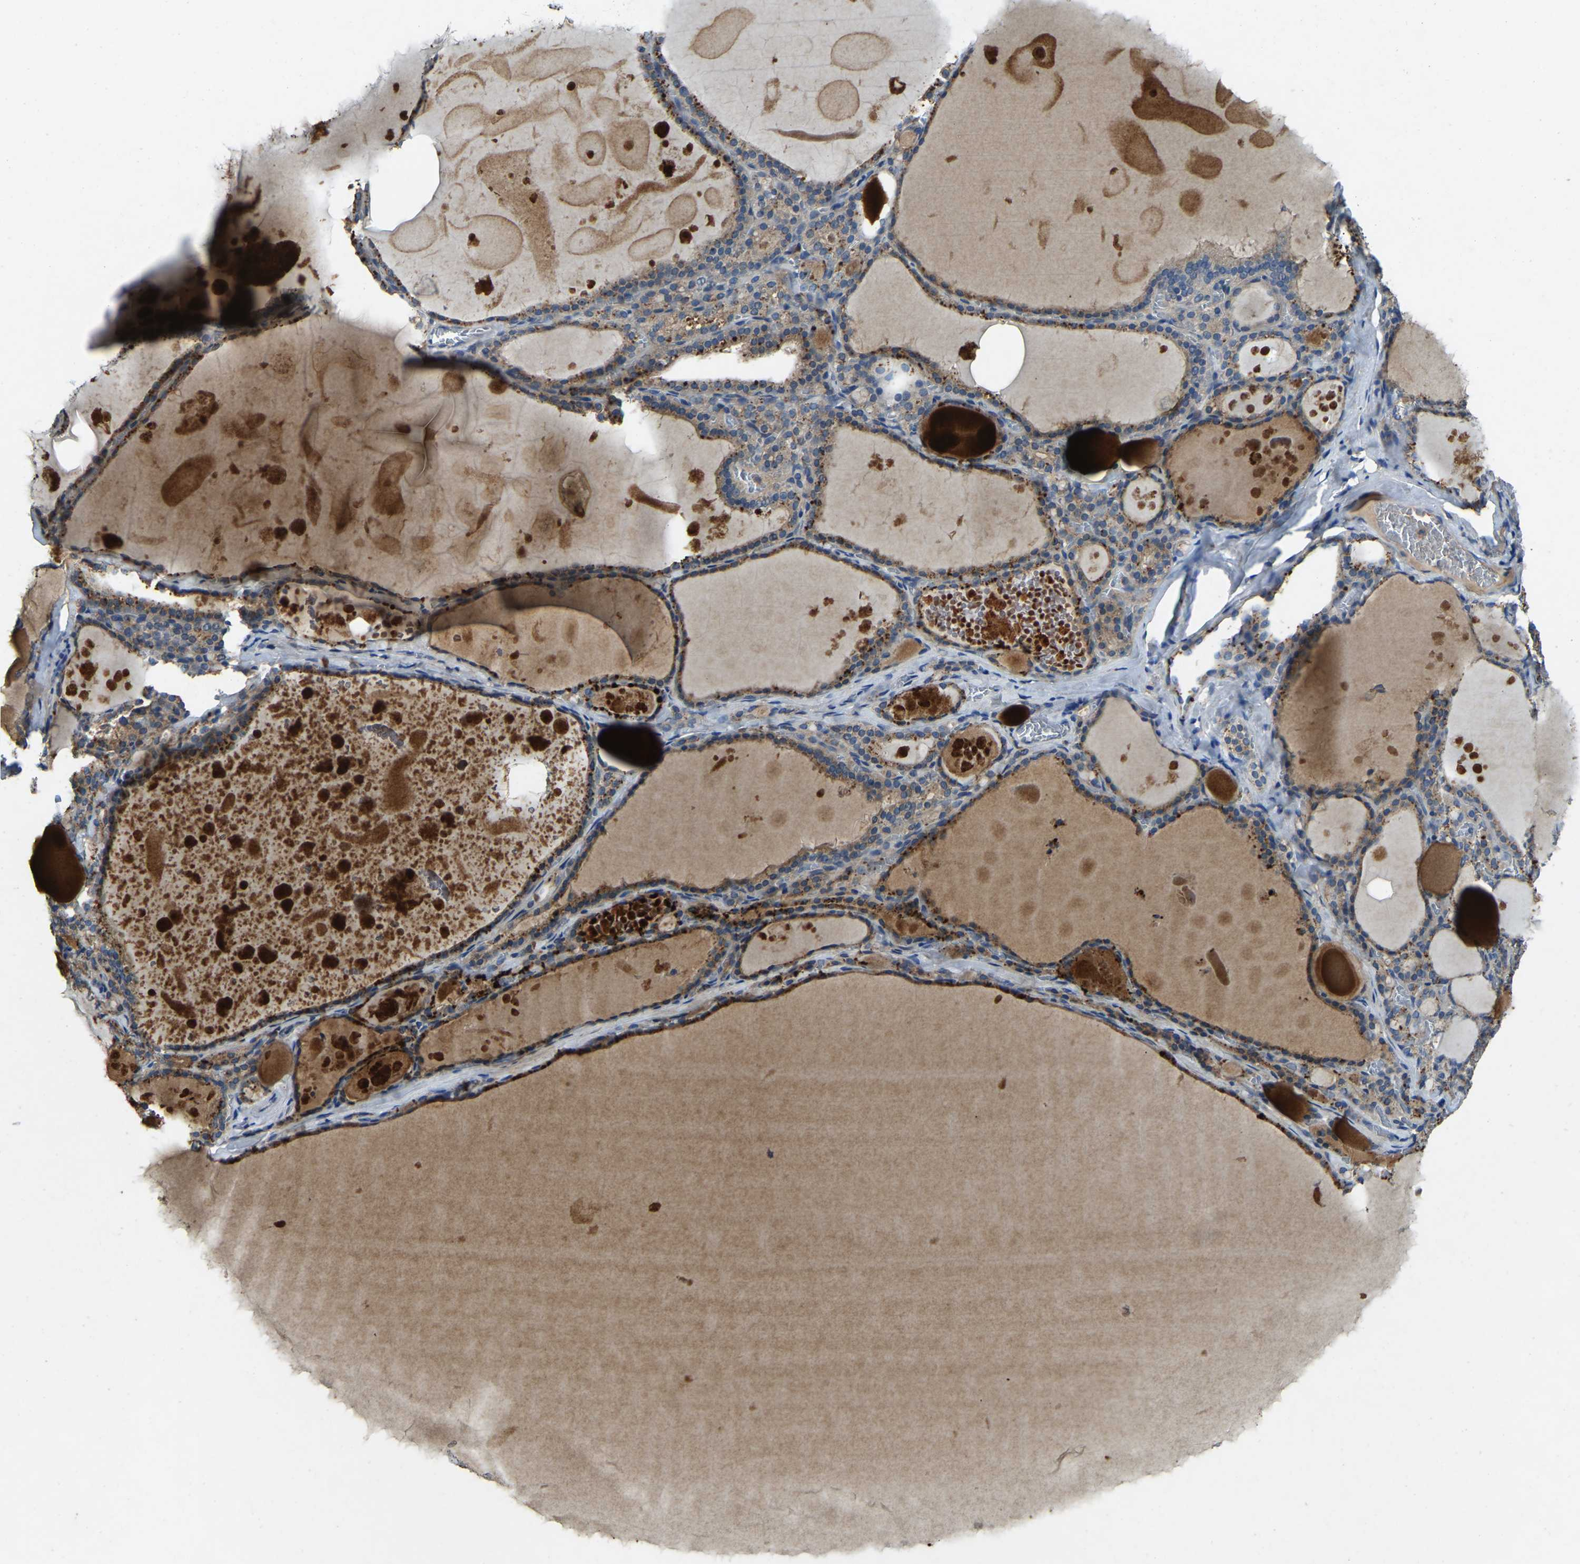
{"staining": {"intensity": "moderate", "quantity": ">75%", "location": "cytoplasmic/membranous"}, "tissue": "thyroid gland", "cell_type": "Glandular cells", "image_type": "normal", "snomed": [{"axis": "morphology", "description": "Normal tissue, NOS"}, {"axis": "topography", "description": "Thyroid gland"}], "caption": "The image displays a brown stain indicating the presence of a protein in the cytoplasmic/membranous of glandular cells in thyroid gland. The staining was performed using DAB (3,3'-diaminobenzidine), with brown indicating positive protein expression. Nuclei are stained blue with hematoxylin.", "gene": "ATP8B1", "patient": {"sex": "male", "age": 56}}